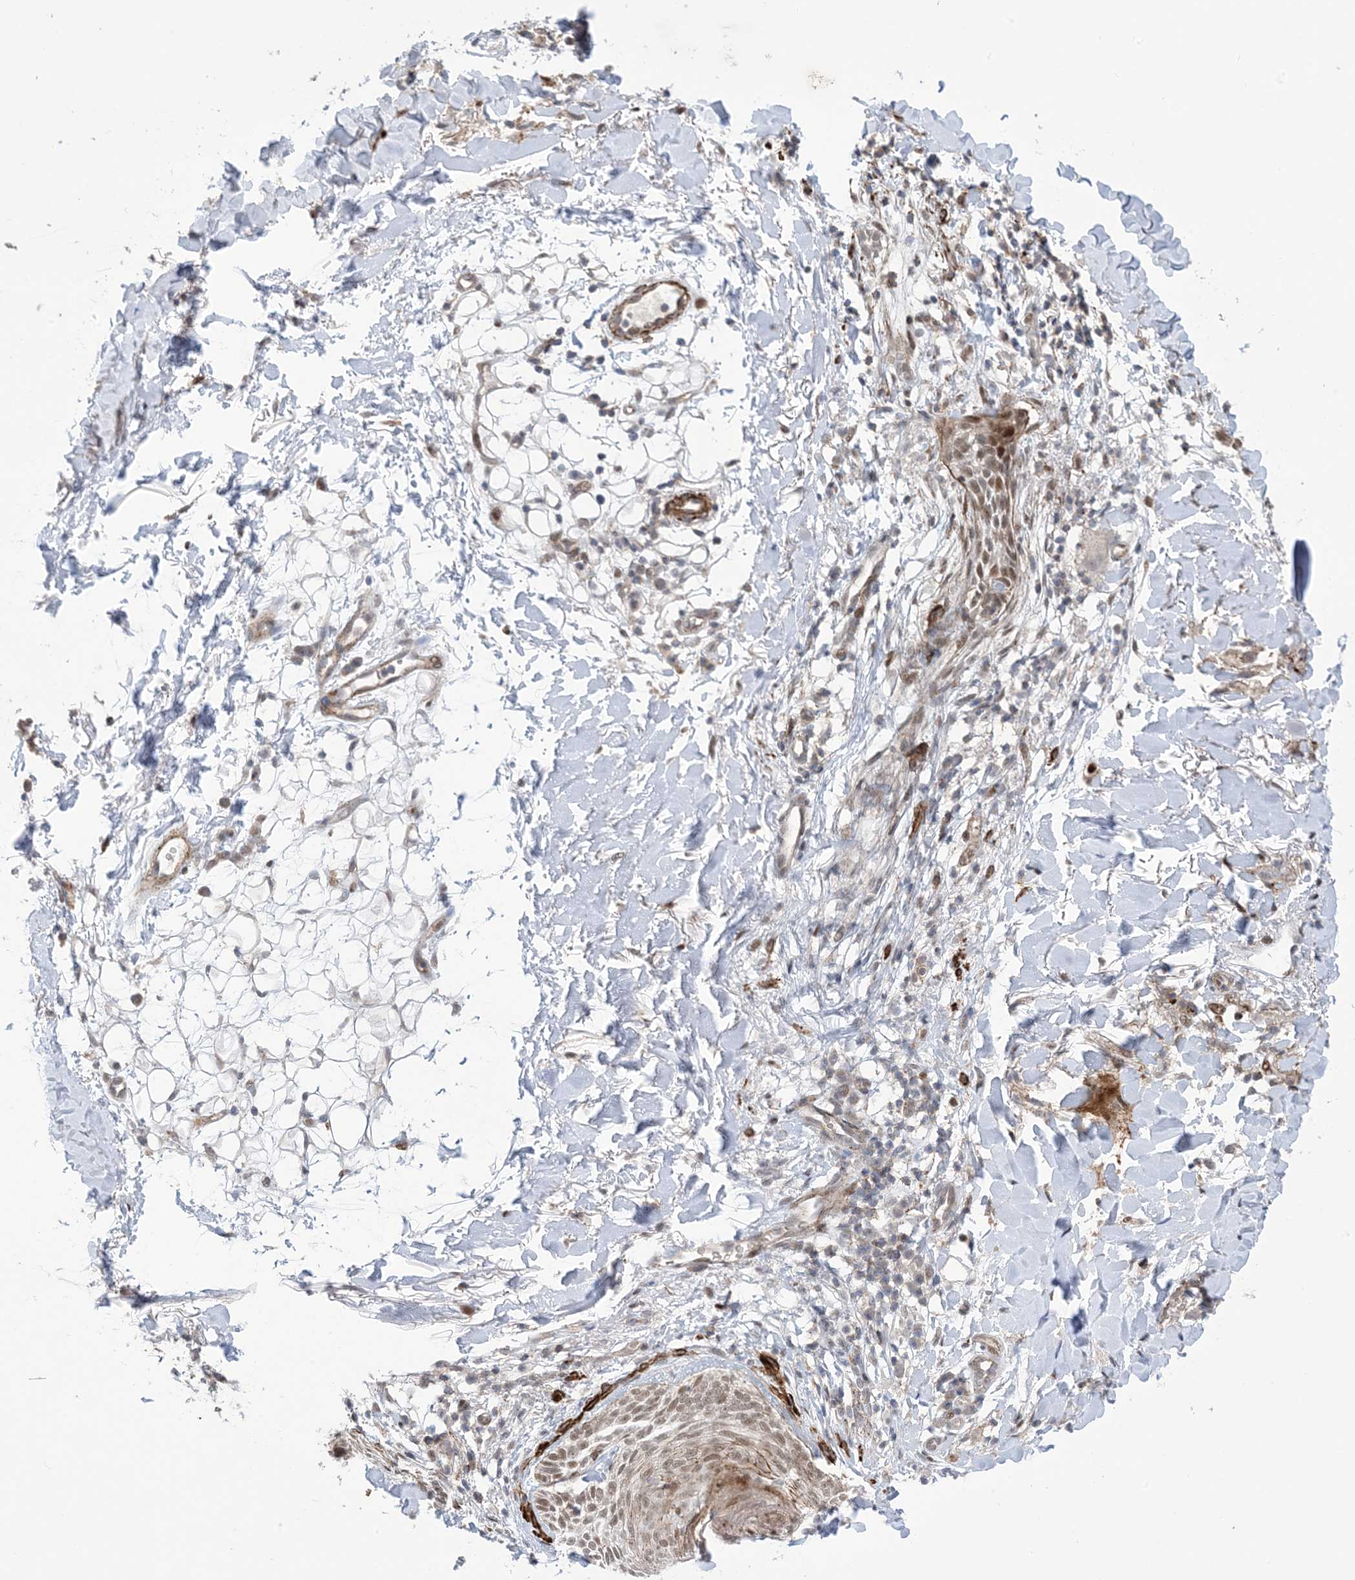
{"staining": {"intensity": "weak", "quantity": ">75%", "location": "cytoplasmic/membranous,nuclear"}, "tissue": "skin cancer", "cell_type": "Tumor cells", "image_type": "cancer", "snomed": [{"axis": "morphology", "description": "Basal cell carcinoma"}, {"axis": "topography", "description": "Skin"}], "caption": "Skin basal cell carcinoma stained with a brown dye exhibits weak cytoplasmic/membranous and nuclear positive expression in approximately >75% of tumor cells.", "gene": "ZNF8", "patient": {"sex": "male", "age": 85}}